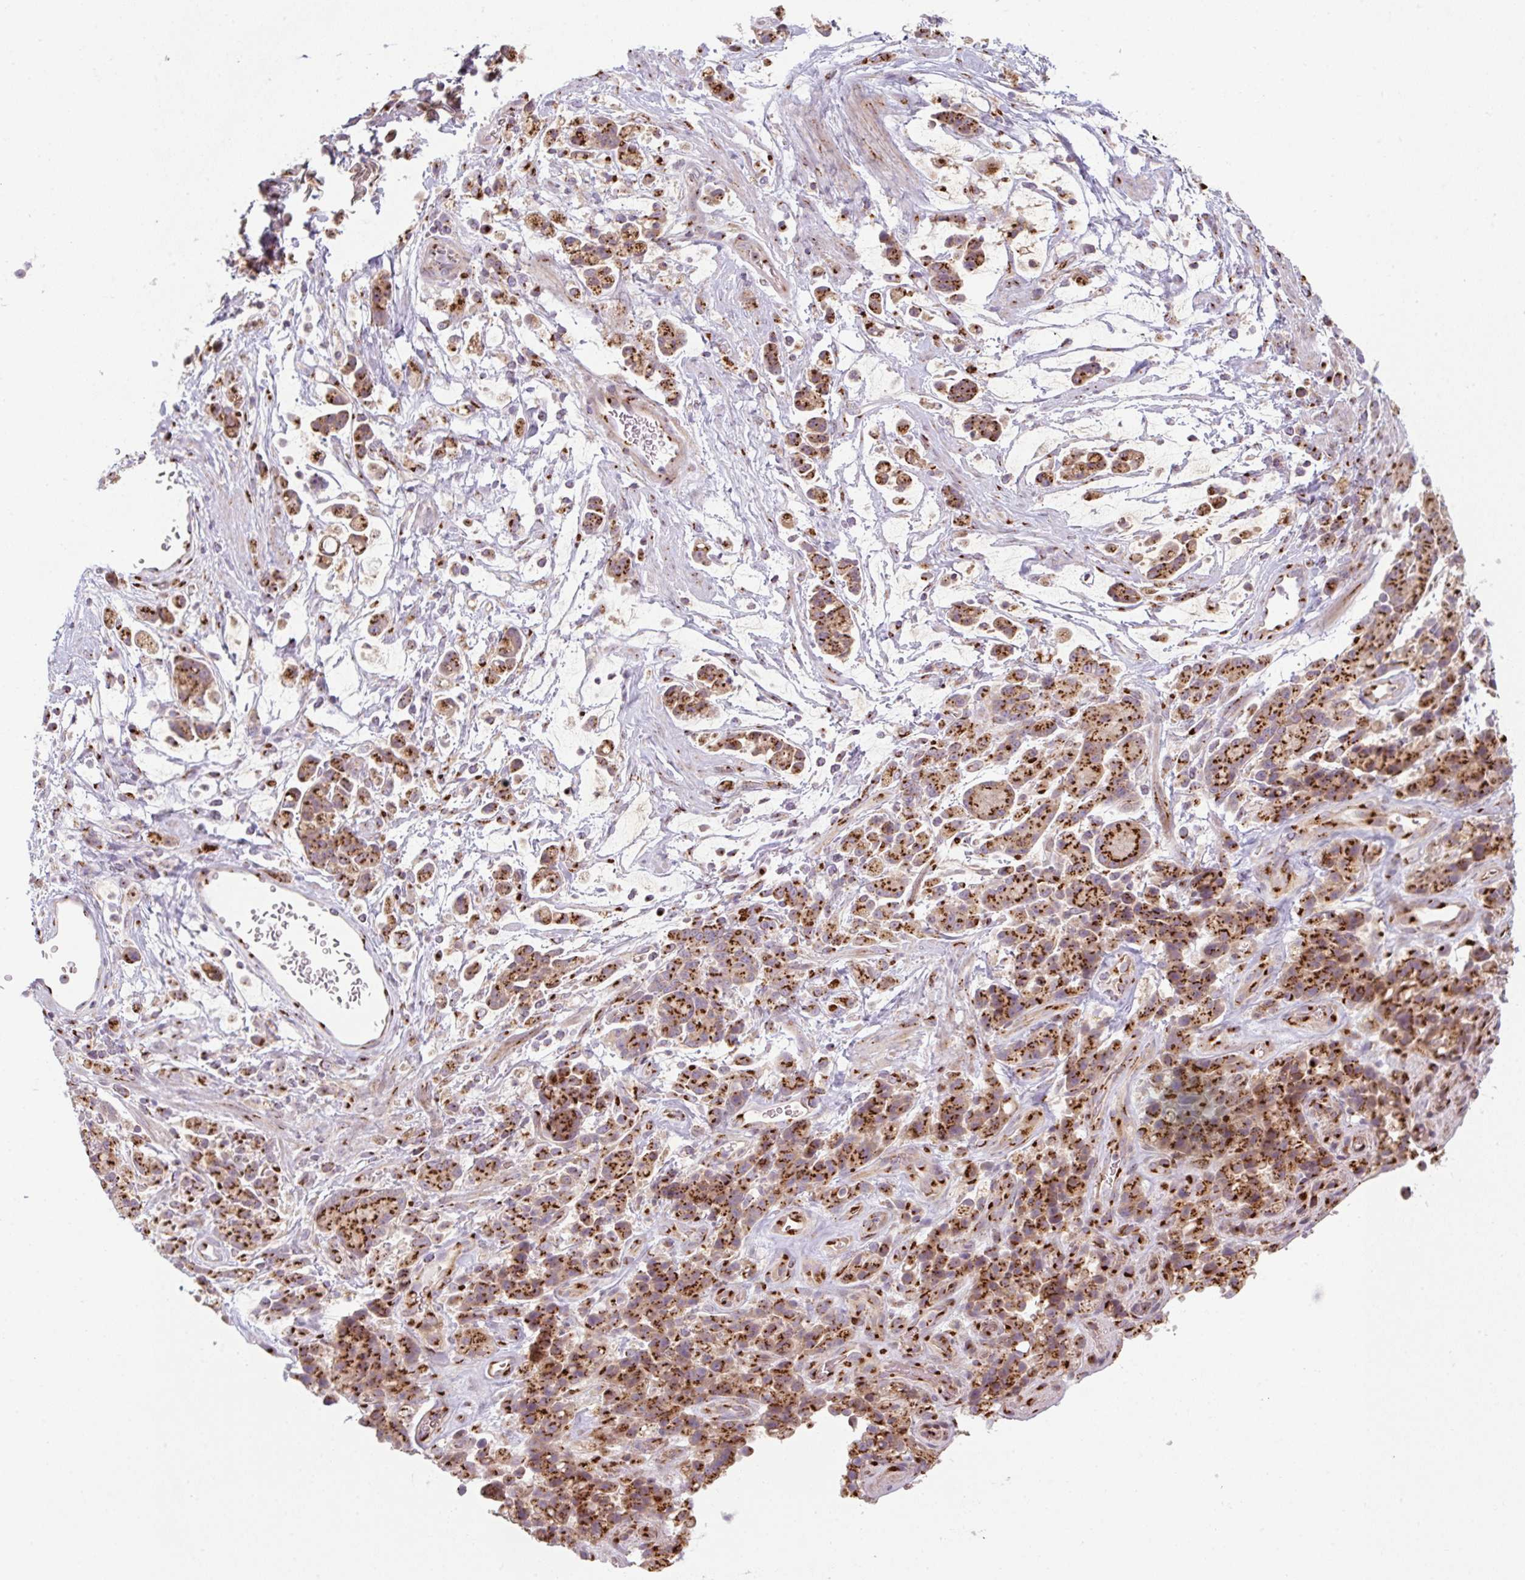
{"staining": {"intensity": "strong", "quantity": ">75%", "location": "cytoplasmic/membranous"}, "tissue": "stomach cancer", "cell_type": "Tumor cells", "image_type": "cancer", "snomed": [{"axis": "morphology", "description": "Adenocarcinoma, NOS"}, {"axis": "topography", "description": "Stomach"}], "caption": "This photomicrograph demonstrates immunohistochemistry (IHC) staining of human adenocarcinoma (stomach), with high strong cytoplasmic/membranous staining in about >75% of tumor cells.", "gene": "GVQW3", "patient": {"sex": "female", "age": 60}}